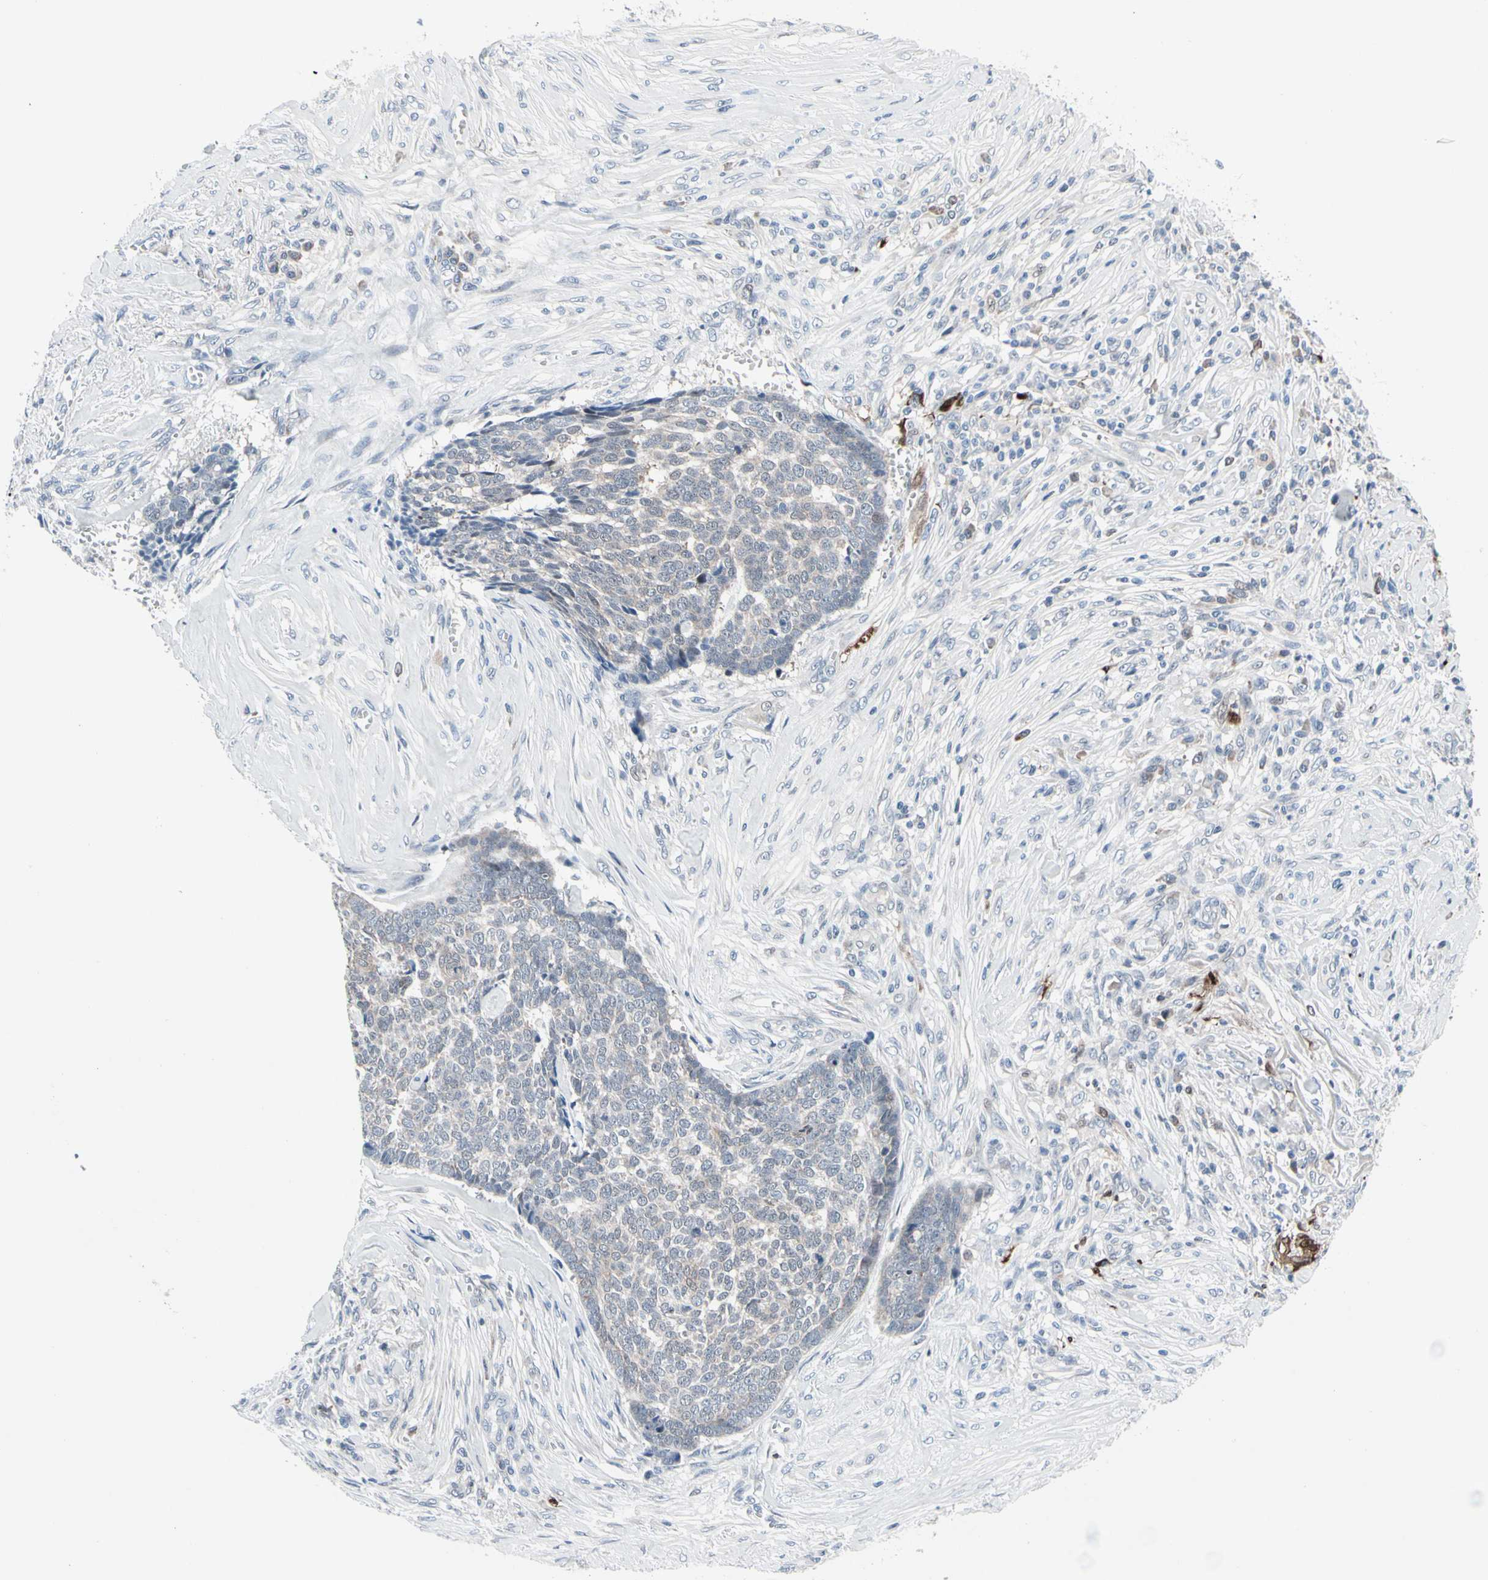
{"staining": {"intensity": "weak", "quantity": "25%-75%", "location": "cytoplasmic/membranous"}, "tissue": "skin cancer", "cell_type": "Tumor cells", "image_type": "cancer", "snomed": [{"axis": "morphology", "description": "Basal cell carcinoma"}, {"axis": "topography", "description": "Skin"}], "caption": "Immunohistochemical staining of skin cancer (basal cell carcinoma) exhibits weak cytoplasmic/membranous protein staining in approximately 25%-75% of tumor cells.", "gene": "TXN", "patient": {"sex": "male", "age": 84}}